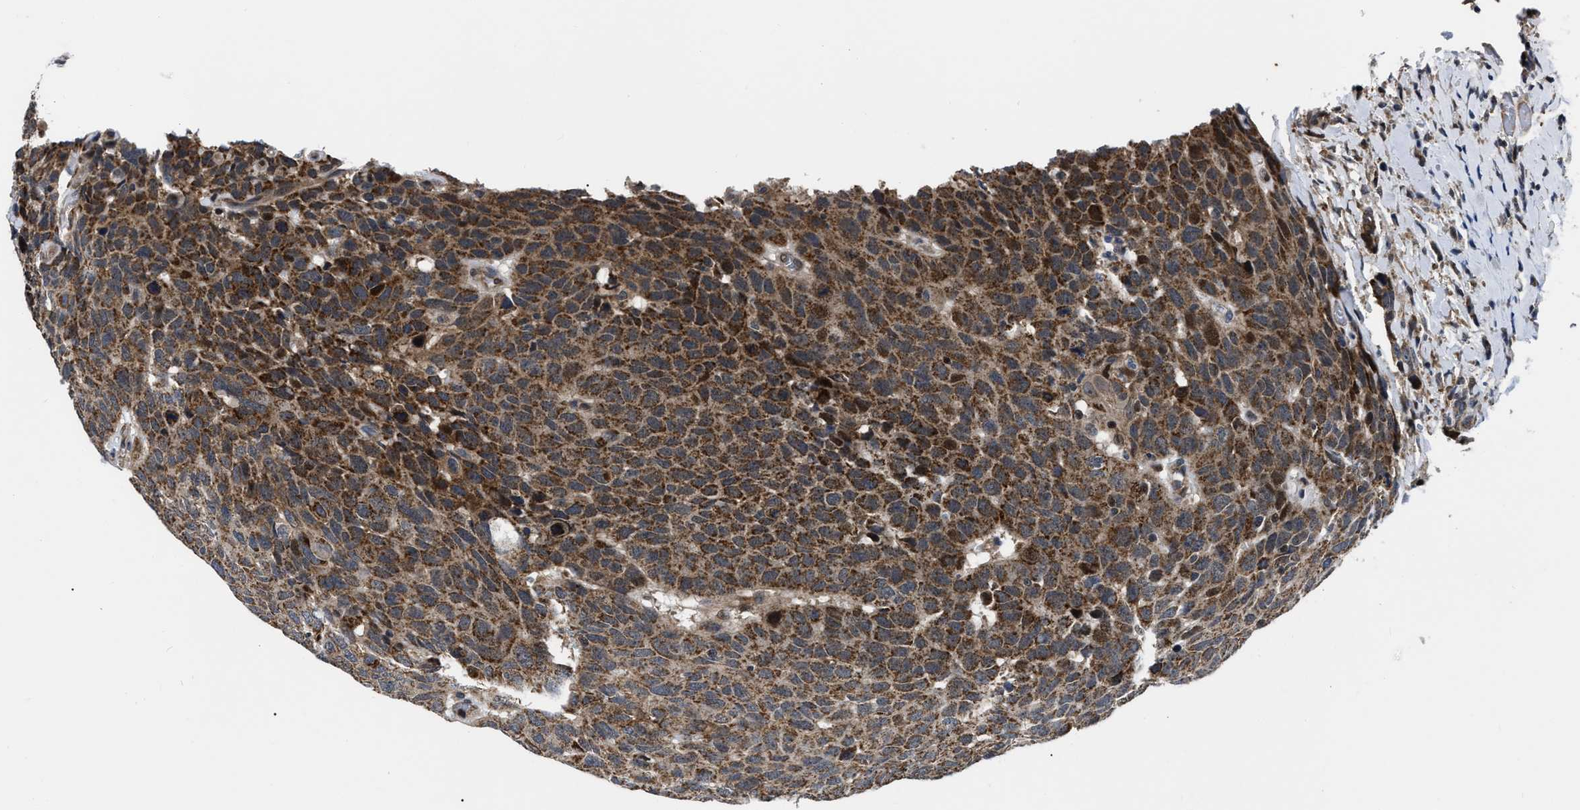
{"staining": {"intensity": "moderate", "quantity": ">75%", "location": "cytoplasmic/membranous"}, "tissue": "head and neck cancer", "cell_type": "Tumor cells", "image_type": "cancer", "snomed": [{"axis": "morphology", "description": "Squamous cell carcinoma, NOS"}, {"axis": "topography", "description": "Head-Neck"}], "caption": "The image demonstrates a brown stain indicating the presence of a protein in the cytoplasmic/membranous of tumor cells in head and neck cancer (squamous cell carcinoma). The staining was performed using DAB to visualize the protein expression in brown, while the nuclei were stained in blue with hematoxylin (Magnification: 20x).", "gene": "PPWD1", "patient": {"sex": "male", "age": 66}}